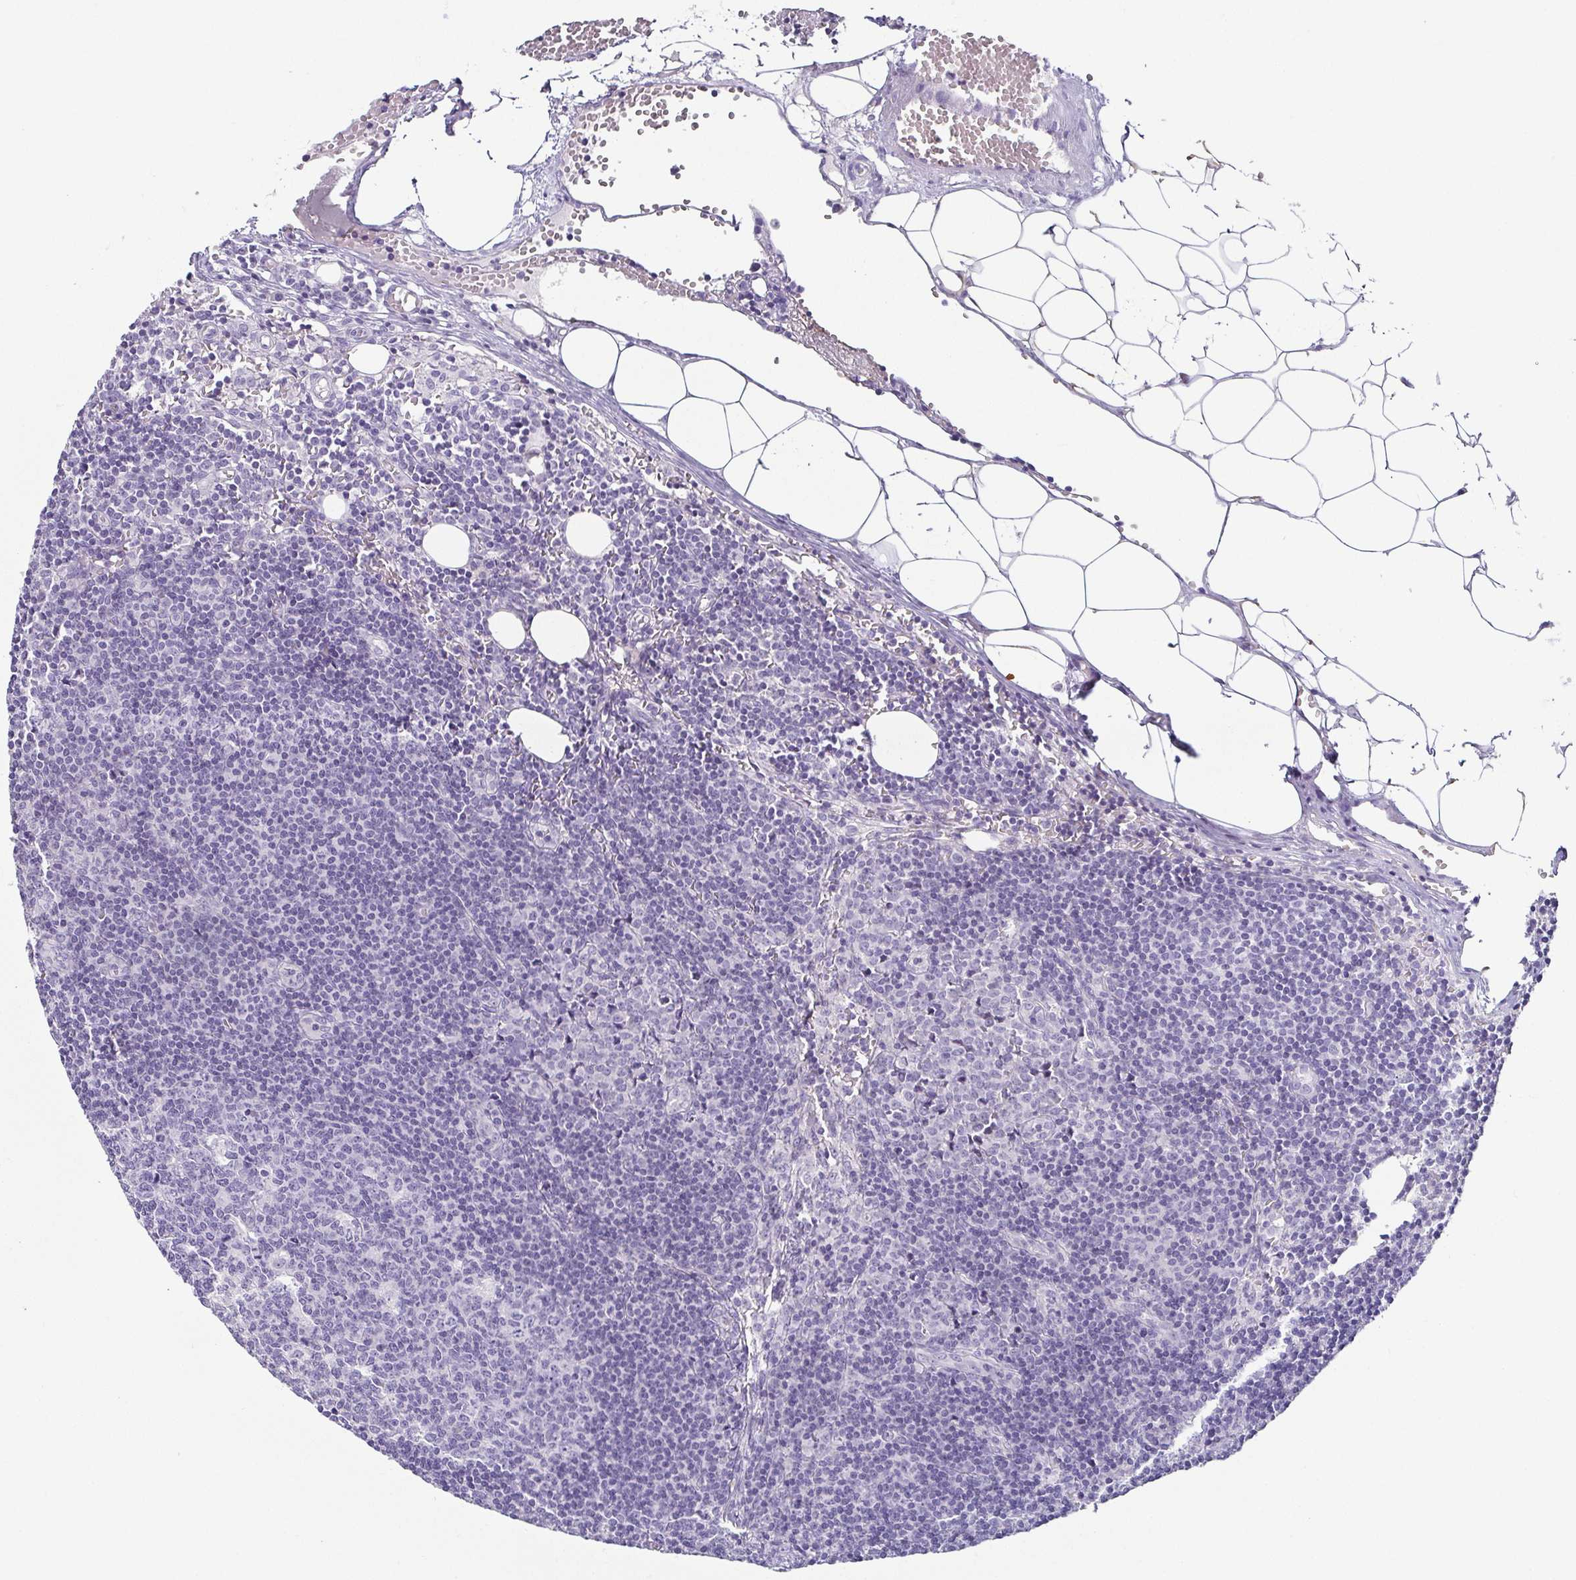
{"staining": {"intensity": "negative", "quantity": "none", "location": "none"}, "tissue": "lymph node", "cell_type": "Germinal center cells", "image_type": "normal", "snomed": [{"axis": "morphology", "description": "Normal tissue, NOS"}, {"axis": "topography", "description": "Lymph node"}], "caption": "Histopathology image shows no protein positivity in germinal center cells of benign lymph node. Brightfield microscopy of IHC stained with DAB (3,3'-diaminobenzidine) (brown) and hematoxylin (blue), captured at high magnification.", "gene": "FAM162B", "patient": {"sex": "female", "age": 41}}